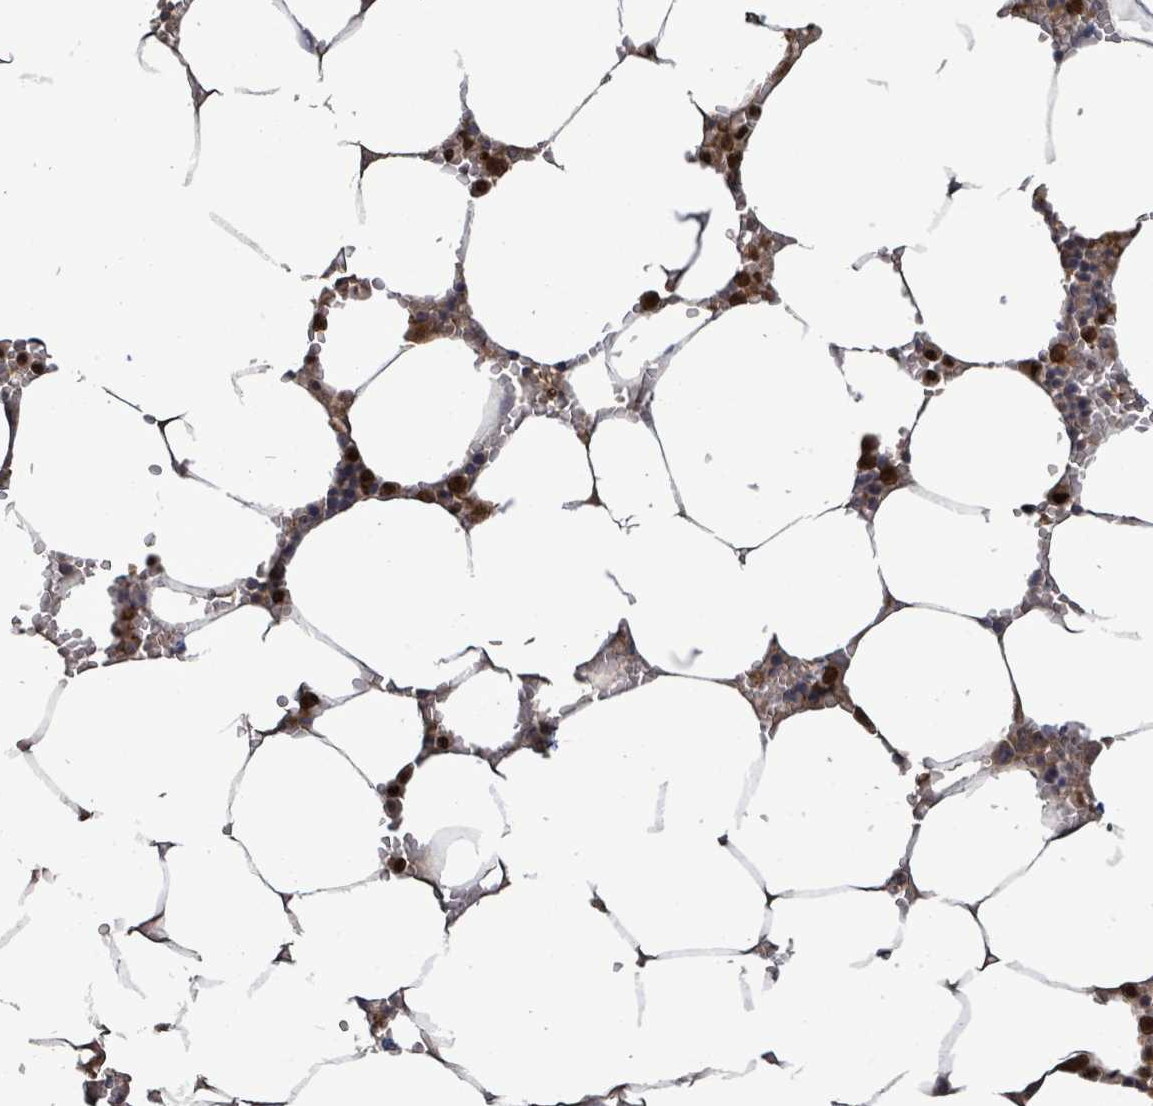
{"staining": {"intensity": "moderate", "quantity": "25%-75%", "location": "cytoplasmic/membranous"}, "tissue": "bone marrow", "cell_type": "Hematopoietic cells", "image_type": "normal", "snomed": [{"axis": "morphology", "description": "Normal tissue, NOS"}, {"axis": "topography", "description": "Bone marrow"}], "caption": "Hematopoietic cells display moderate cytoplasmic/membranous positivity in about 25%-75% of cells in normal bone marrow.", "gene": "SERPINE3", "patient": {"sex": "male", "age": 70}}